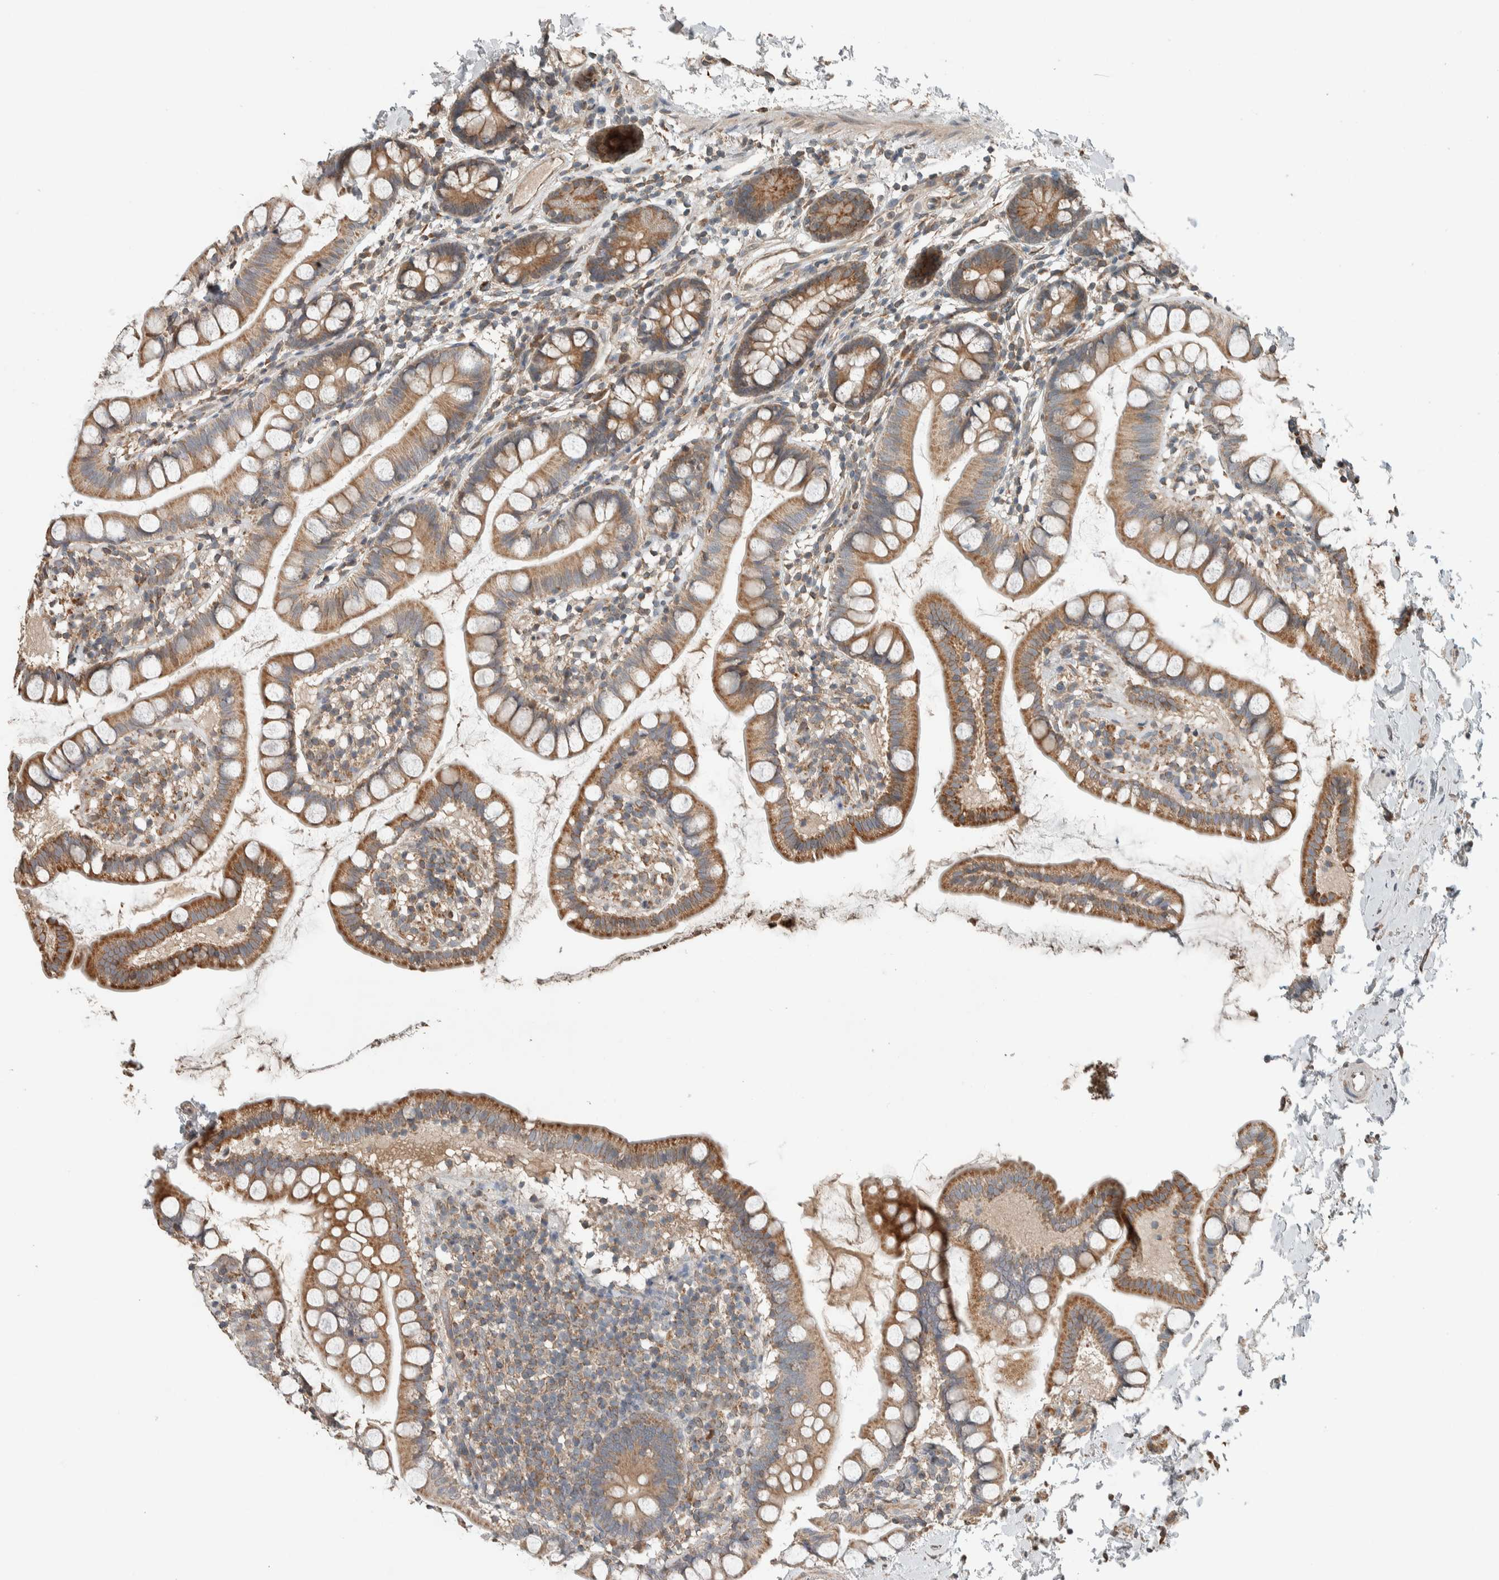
{"staining": {"intensity": "moderate", "quantity": ">75%", "location": "cytoplasmic/membranous"}, "tissue": "small intestine", "cell_type": "Glandular cells", "image_type": "normal", "snomed": [{"axis": "morphology", "description": "Normal tissue, NOS"}, {"axis": "topography", "description": "Small intestine"}], "caption": "This is an image of IHC staining of normal small intestine, which shows moderate expression in the cytoplasmic/membranous of glandular cells.", "gene": "NBR1", "patient": {"sex": "female", "age": 84}}